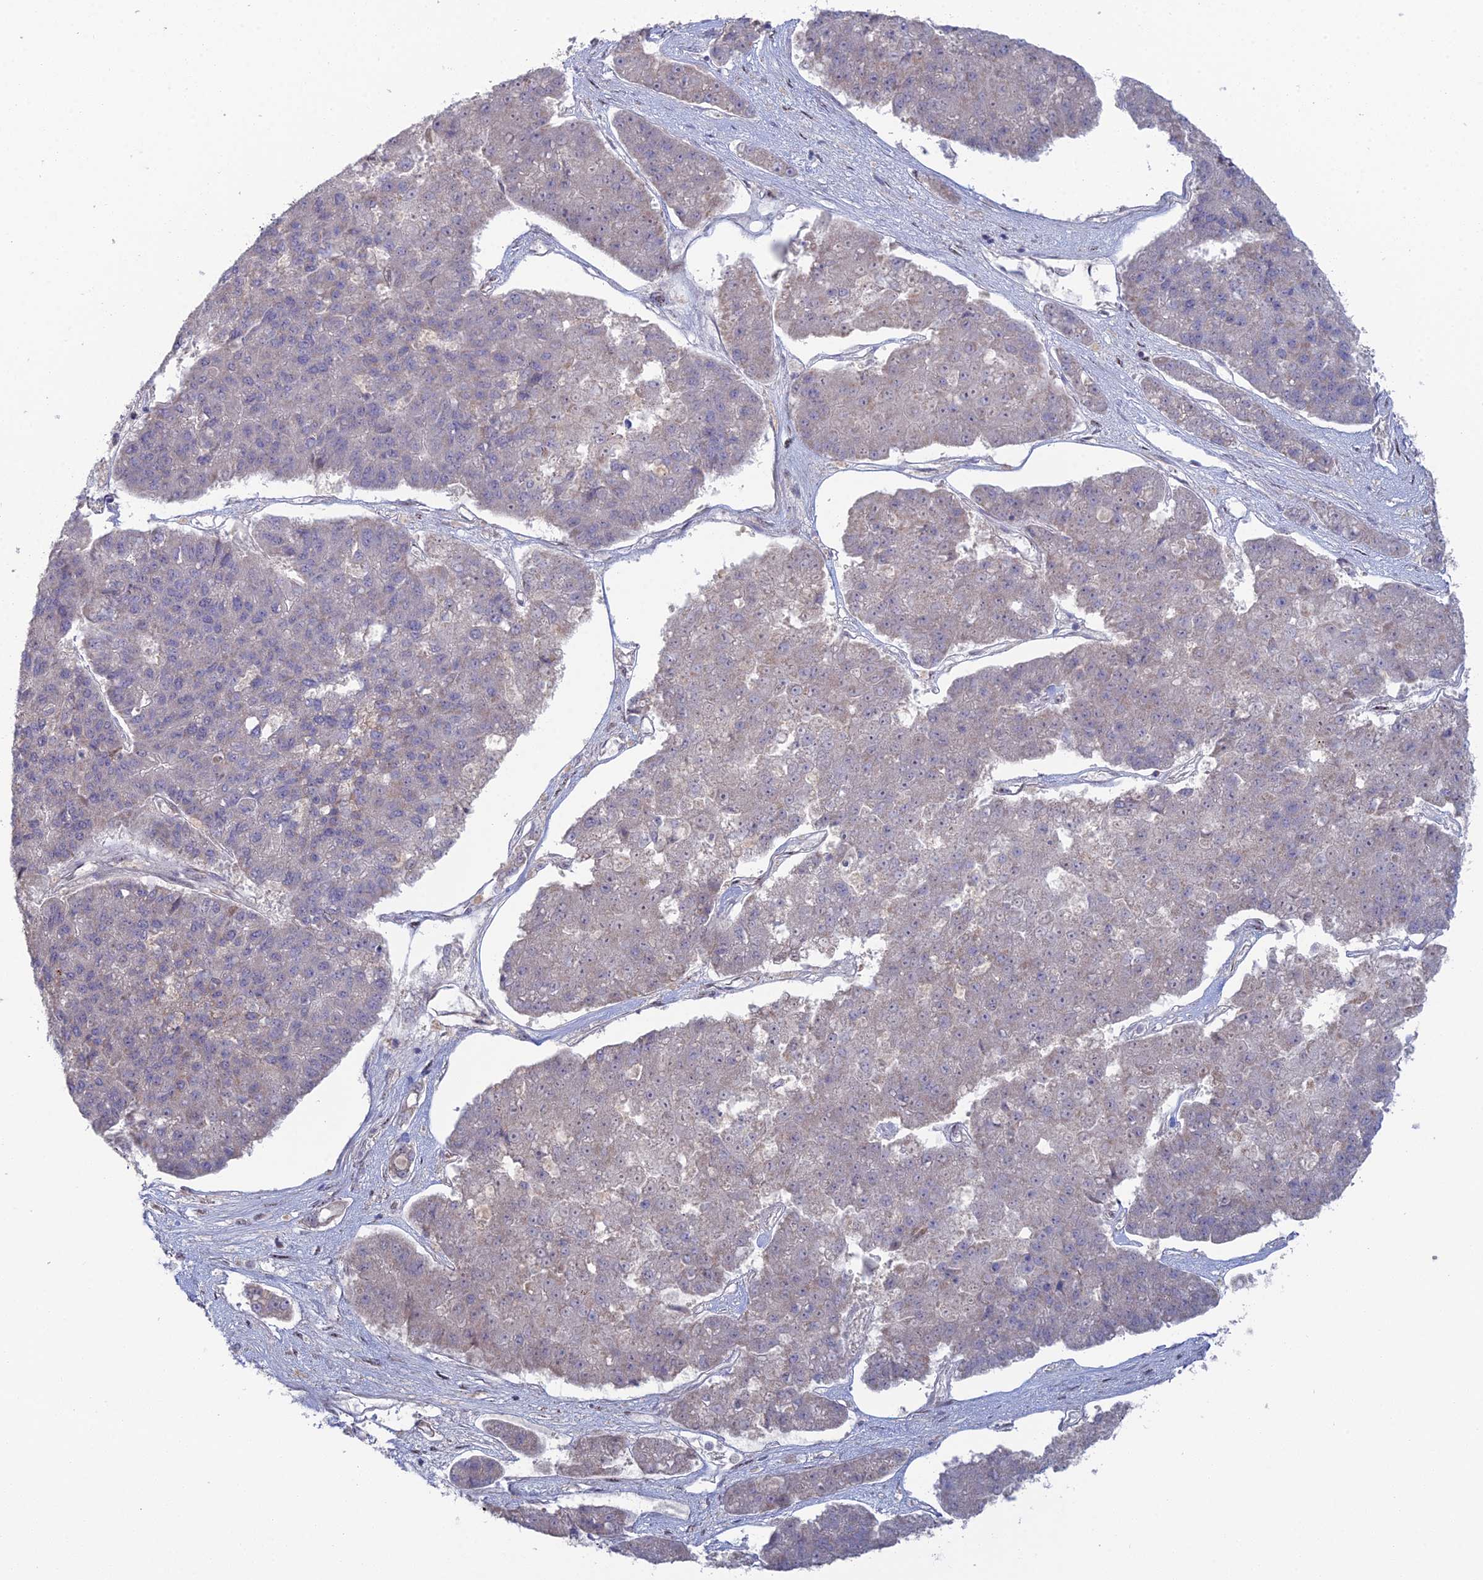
{"staining": {"intensity": "negative", "quantity": "none", "location": "none"}, "tissue": "pancreatic cancer", "cell_type": "Tumor cells", "image_type": "cancer", "snomed": [{"axis": "morphology", "description": "Adenocarcinoma, NOS"}, {"axis": "topography", "description": "Pancreas"}], "caption": "A high-resolution micrograph shows immunohistochemistry (IHC) staining of adenocarcinoma (pancreatic), which shows no significant expression in tumor cells.", "gene": "ARL16", "patient": {"sex": "male", "age": 50}}